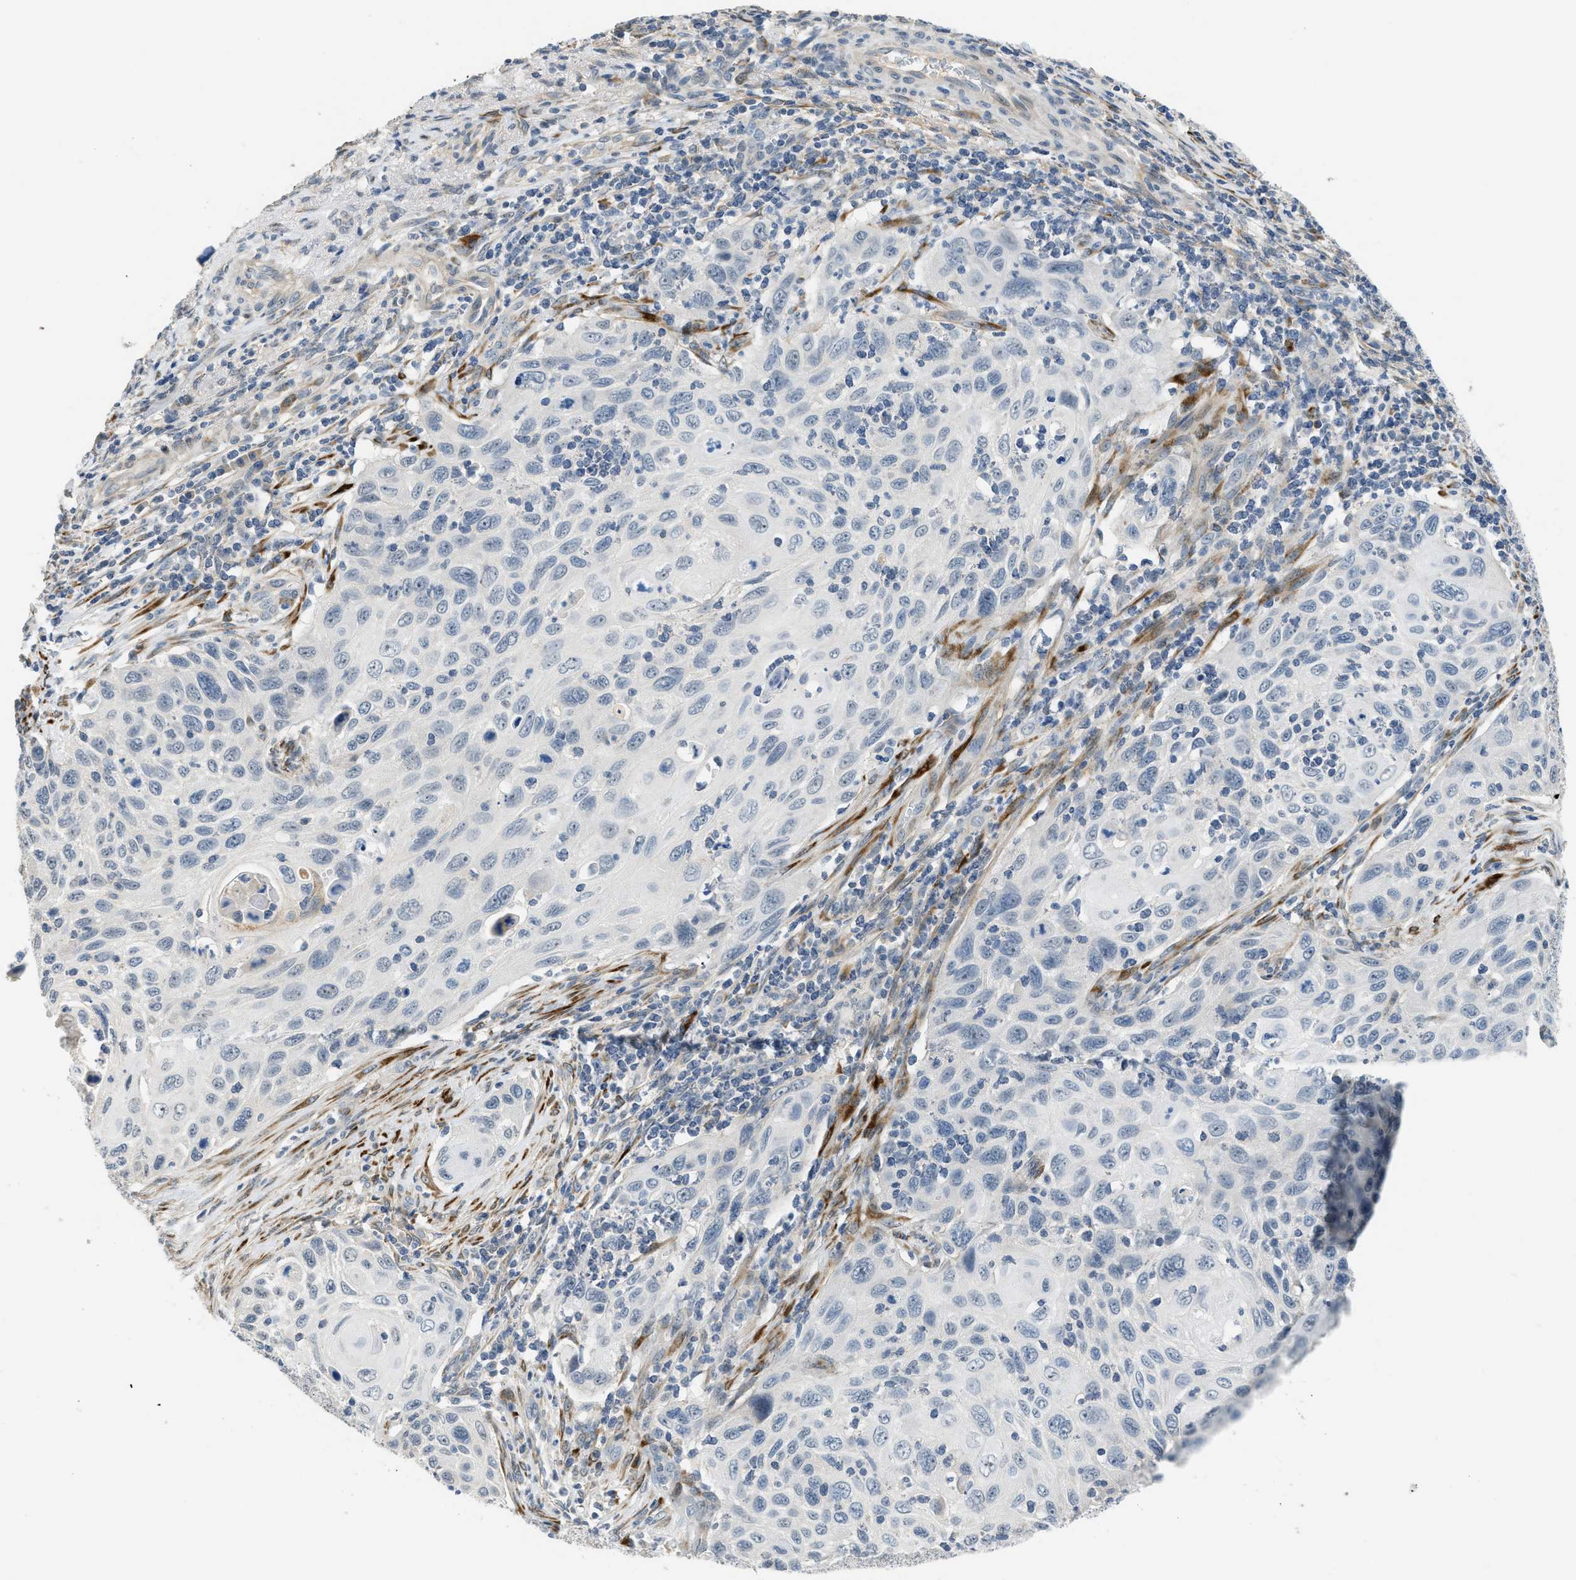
{"staining": {"intensity": "negative", "quantity": "none", "location": "none"}, "tissue": "cervical cancer", "cell_type": "Tumor cells", "image_type": "cancer", "snomed": [{"axis": "morphology", "description": "Squamous cell carcinoma, NOS"}, {"axis": "topography", "description": "Cervix"}], "caption": "The immunohistochemistry image has no significant expression in tumor cells of cervical cancer tissue.", "gene": "TMEM154", "patient": {"sex": "female", "age": 70}}